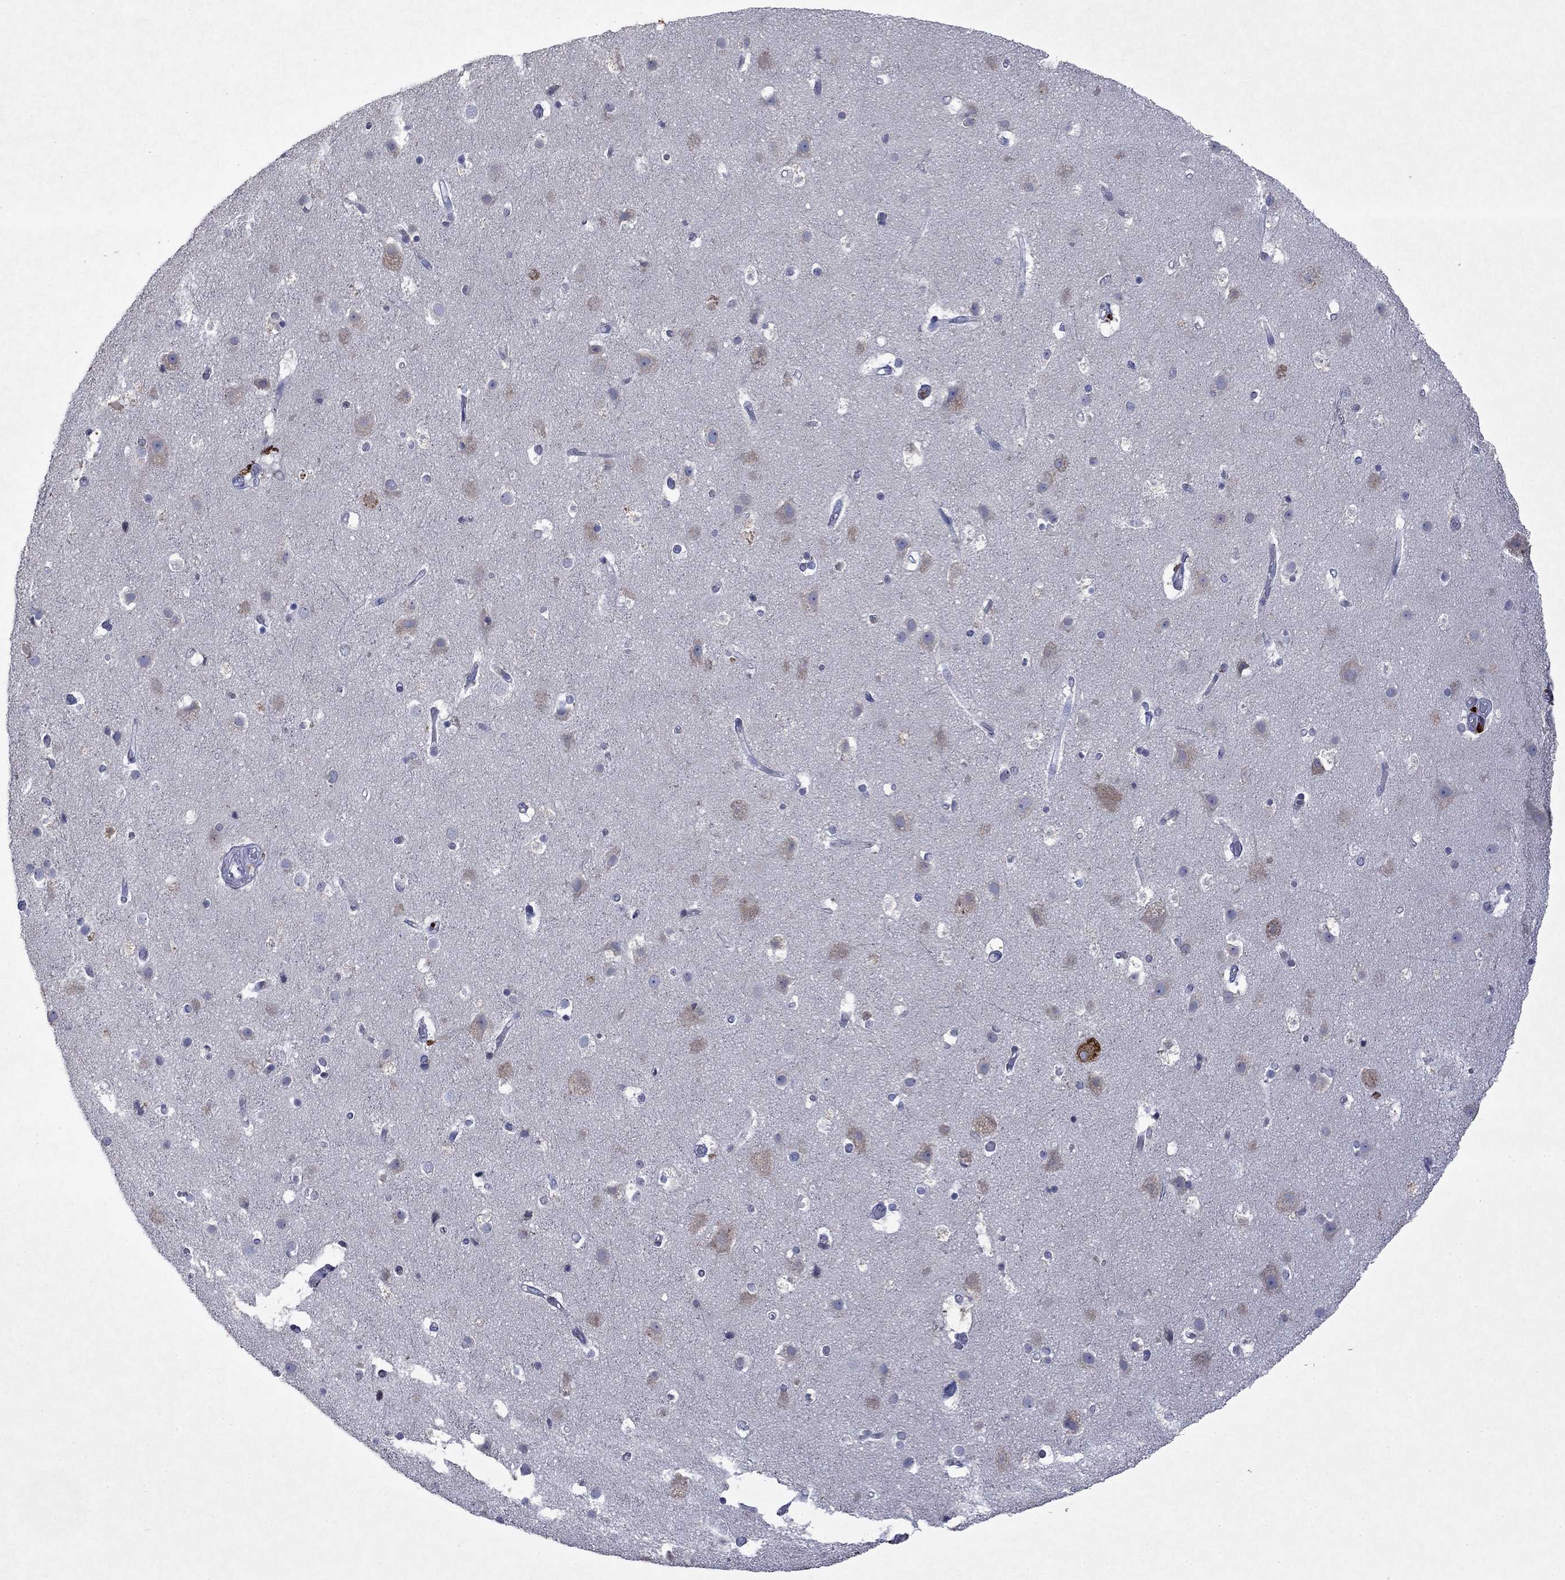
{"staining": {"intensity": "negative", "quantity": "none", "location": "none"}, "tissue": "cerebral cortex", "cell_type": "Endothelial cells", "image_type": "normal", "snomed": [{"axis": "morphology", "description": "Normal tissue, NOS"}, {"axis": "topography", "description": "Cerebral cortex"}], "caption": "Immunohistochemistry (IHC) image of normal cerebral cortex: cerebral cortex stained with DAB displays no significant protein expression in endothelial cells. (Stains: DAB (3,3'-diaminobenzidine) immunohistochemistry (IHC) with hematoxylin counter stain, Microscopy: brightfield microscopy at high magnification).", "gene": "TMEM97", "patient": {"sex": "female", "age": 52}}